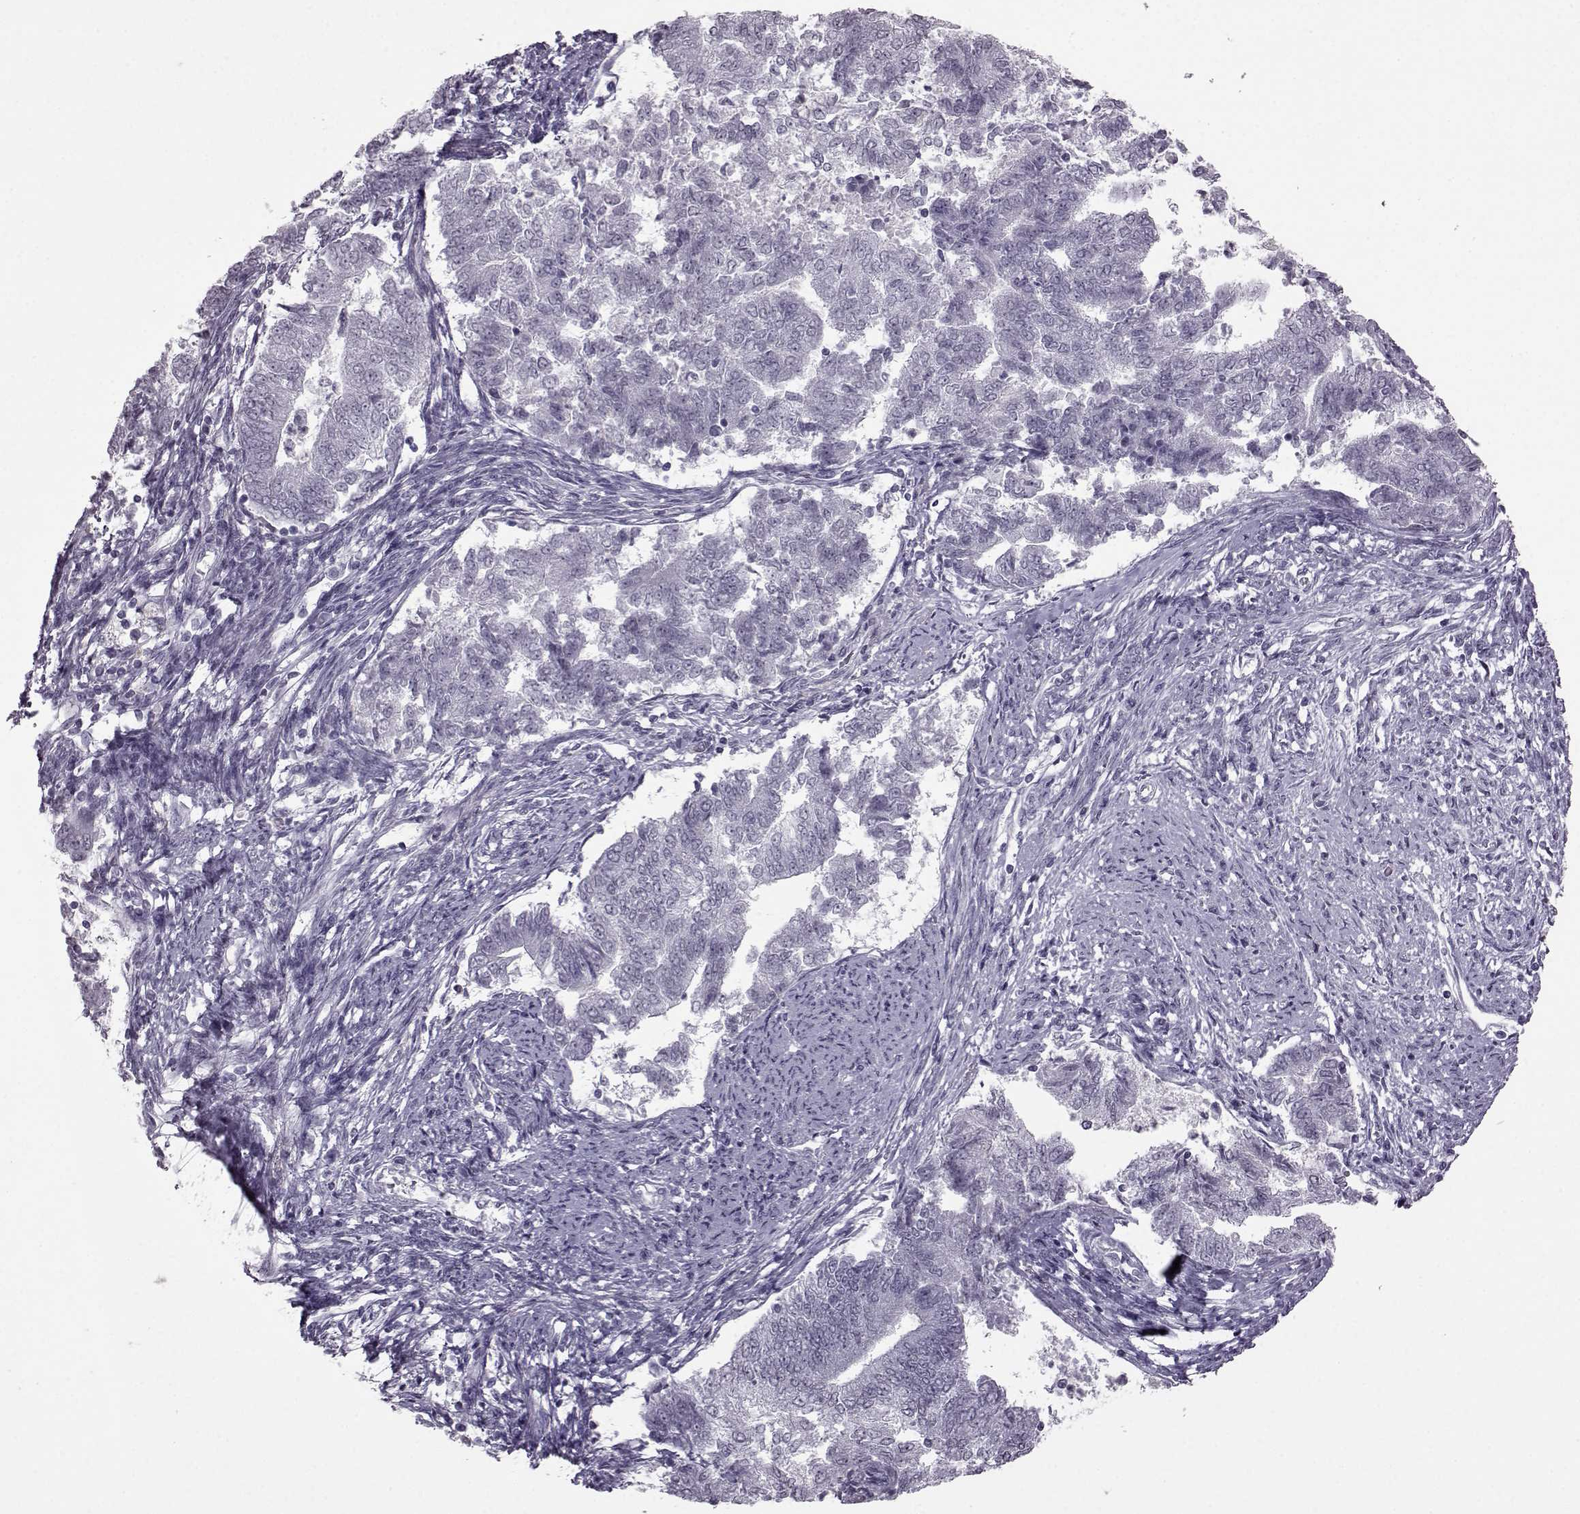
{"staining": {"intensity": "negative", "quantity": "none", "location": "none"}, "tissue": "endometrial cancer", "cell_type": "Tumor cells", "image_type": "cancer", "snomed": [{"axis": "morphology", "description": "Adenocarcinoma, NOS"}, {"axis": "topography", "description": "Endometrium"}], "caption": "Immunohistochemistry image of neoplastic tissue: human endometrial cancer stained with DAB displays no significant protein staining in tumor cells.", "gene": "SLC28A2", "patient": {"sex": "female", "age": 65}}